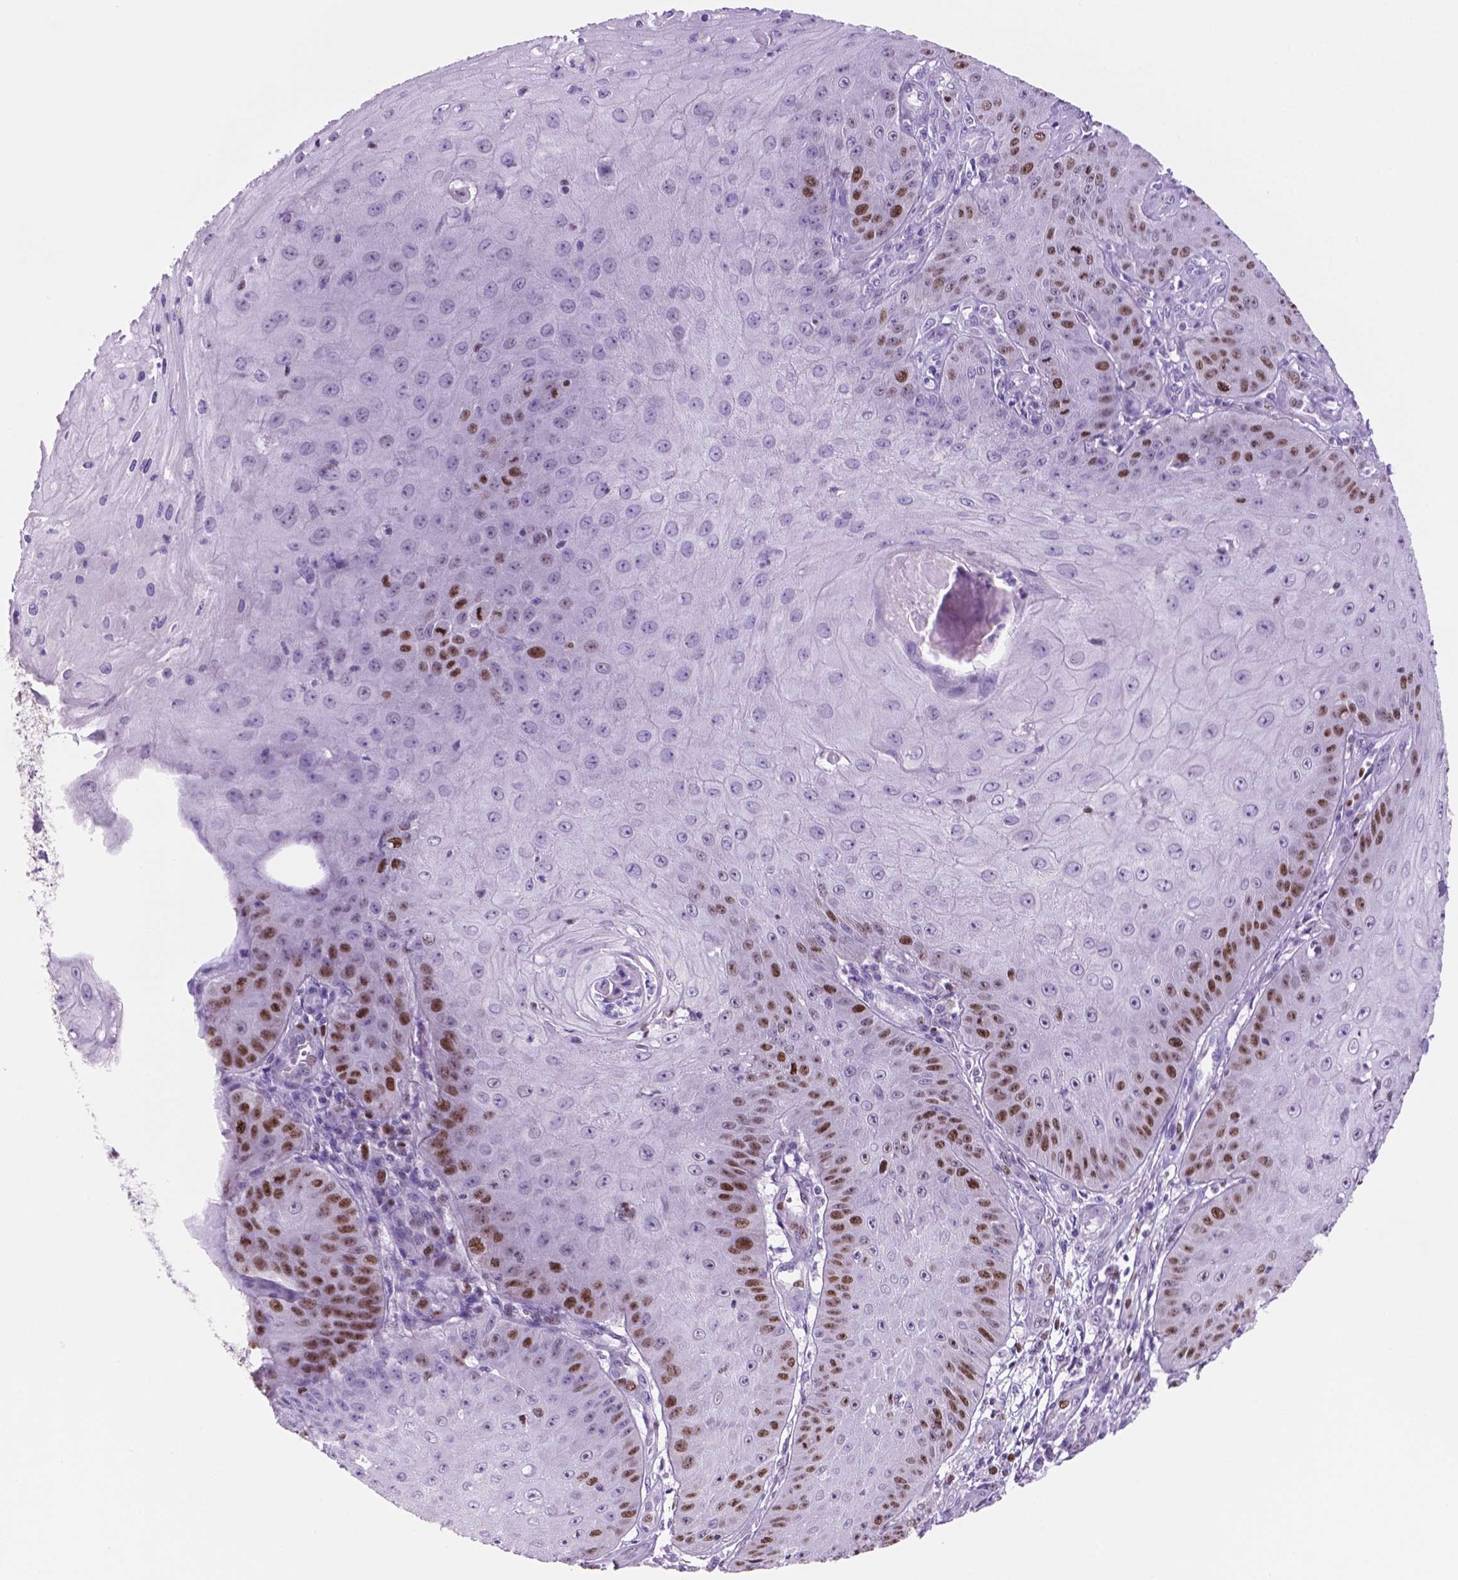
{"staining": {"intensity": "moderate", "quantity": "25%-75%", "location": "nuclear"}, "tissue": "skin cancer", "cell_type": "Tumor cells", "image_type": "cancer", "snomed": [{"axis": "morphology", "description": "Squamous cell carcinoma, NOS"}, {"axis": "topography", "description": "Skin"}], "caption": "High-power microscopy captured an immunohistochemistry (IHC) photomicrograph of skin cancer (squamous cell carcinoma), revealing moderate nuclear staining in about 25%-75% of tumor cells.", "gene": "NCAPH2", "patient": {"sex": "male", "age": 70}}